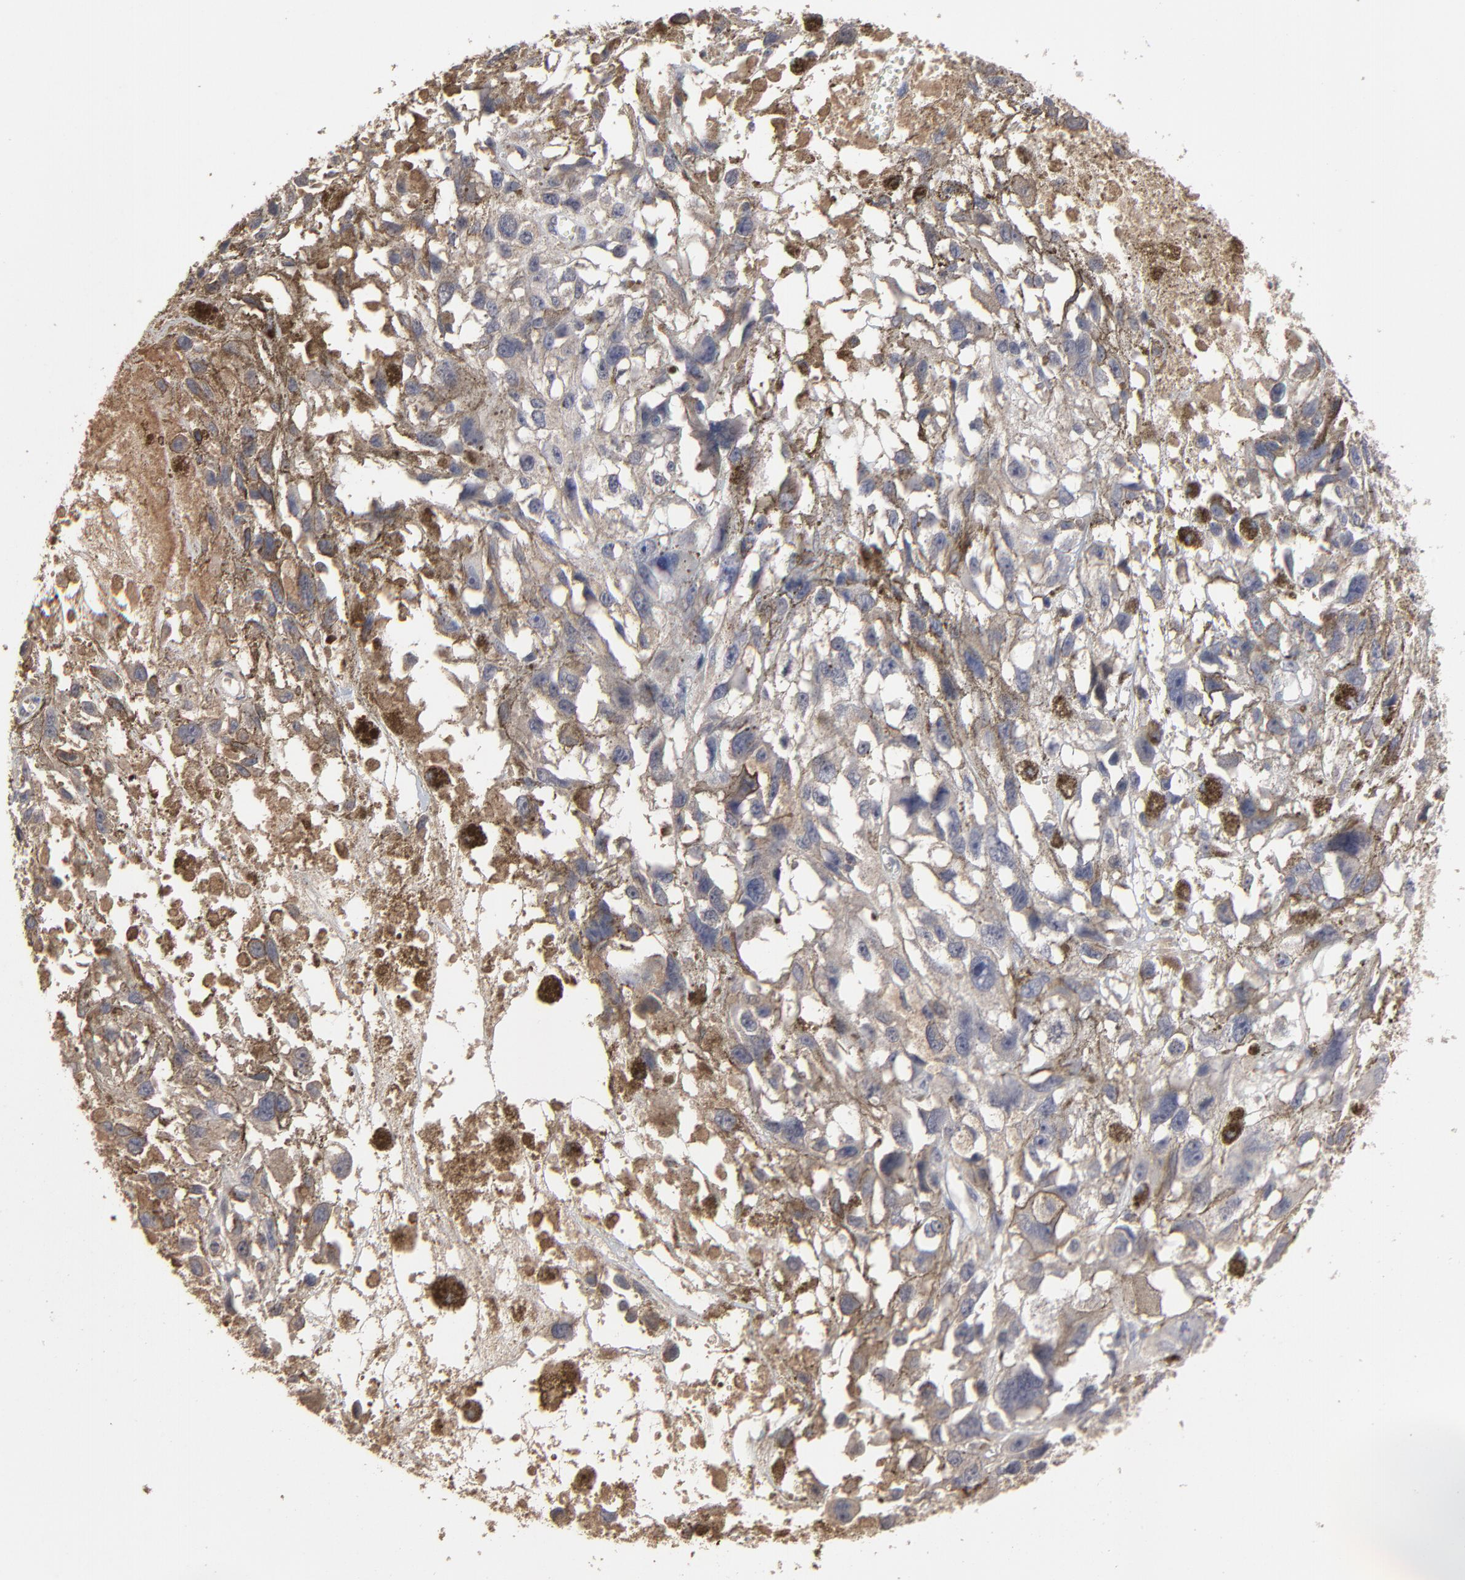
{"staining": {"intensity": "negative", "quantity": "none", "location": "none"}, "tissue": "melanoma", "cell_type": "Tumor cells", "image_type": "cancer", "snomed": [{"axis": "morphology", "description": "Malignant melanoma, Metastatic site"}, {"axis": "topography", "description": "Lymph node"}], "caption": "IHC histopathology image of neoplastic tissue: malignant melanoma (metastatic site) stained with DAB (3,3'-diaminobenzidine) reveals no significant protein staining in tumor cells. Brightfield microscopy of immunohistochemistry (IHC) stained with DAB (brown) and hematoxylin (blue), captured at high magnification.", "gene": "VPREB3", "patient": {"sex": "male", "age": 59}}